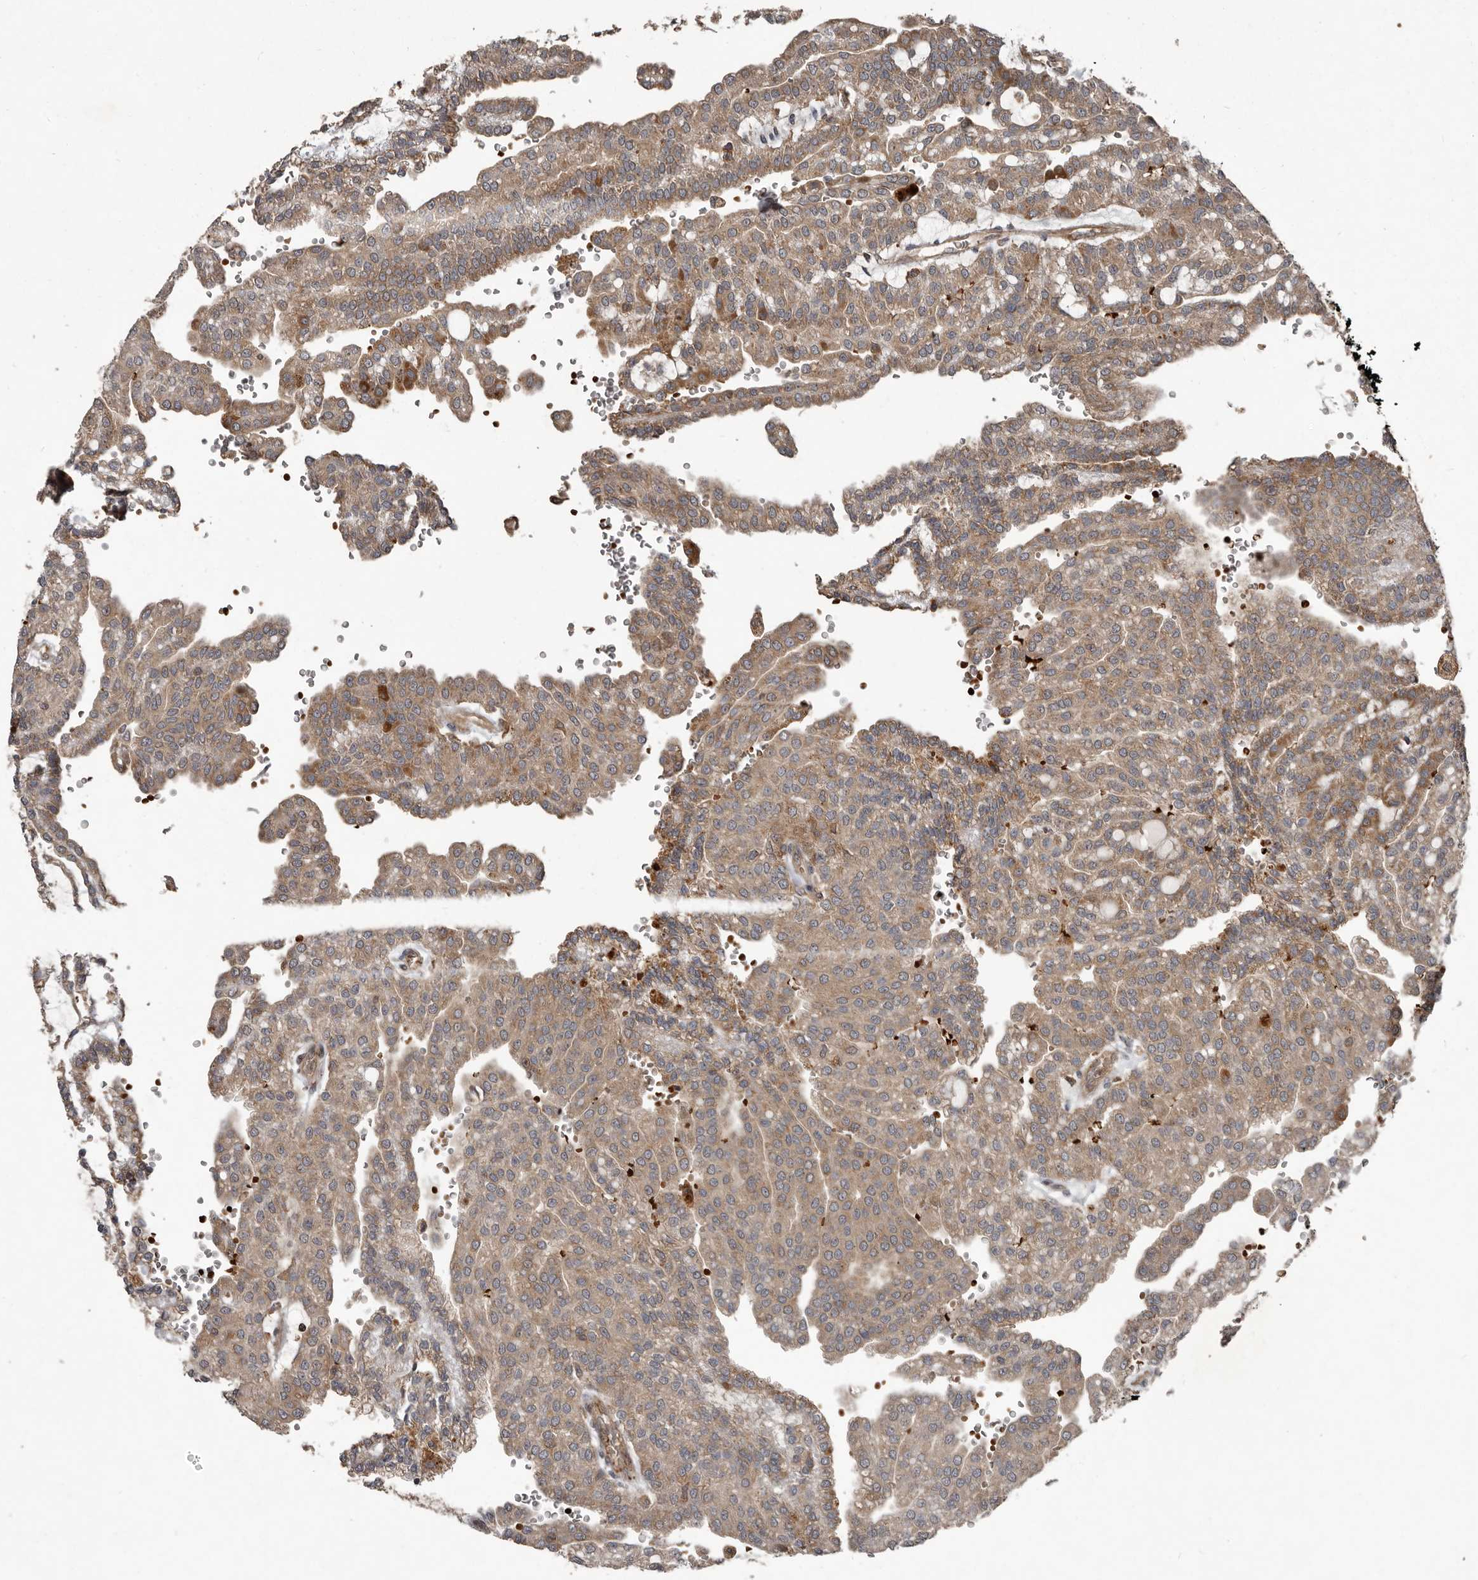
{"staining": {"intensity": "moderate", "quantity": ">75%", "location": "cytoplasmic/membranous"}, "tissue": "renal cancer", "cell_type": "Tumor cells", "image_type": "cancer", "snomed": [{"axis": "morphology", "description": "Adenocarcinoma, NOS"}, {"axis": "topography", "description": "Kidney"}], "caption": "The immunohistochemical stain labels moderate cytoplasmic/membranous expression in tumor cells of renal cancer (adenocarcinoma) tissue.", "gene": "FBXO31", "patient": {"sex": "male", "age": 63}}